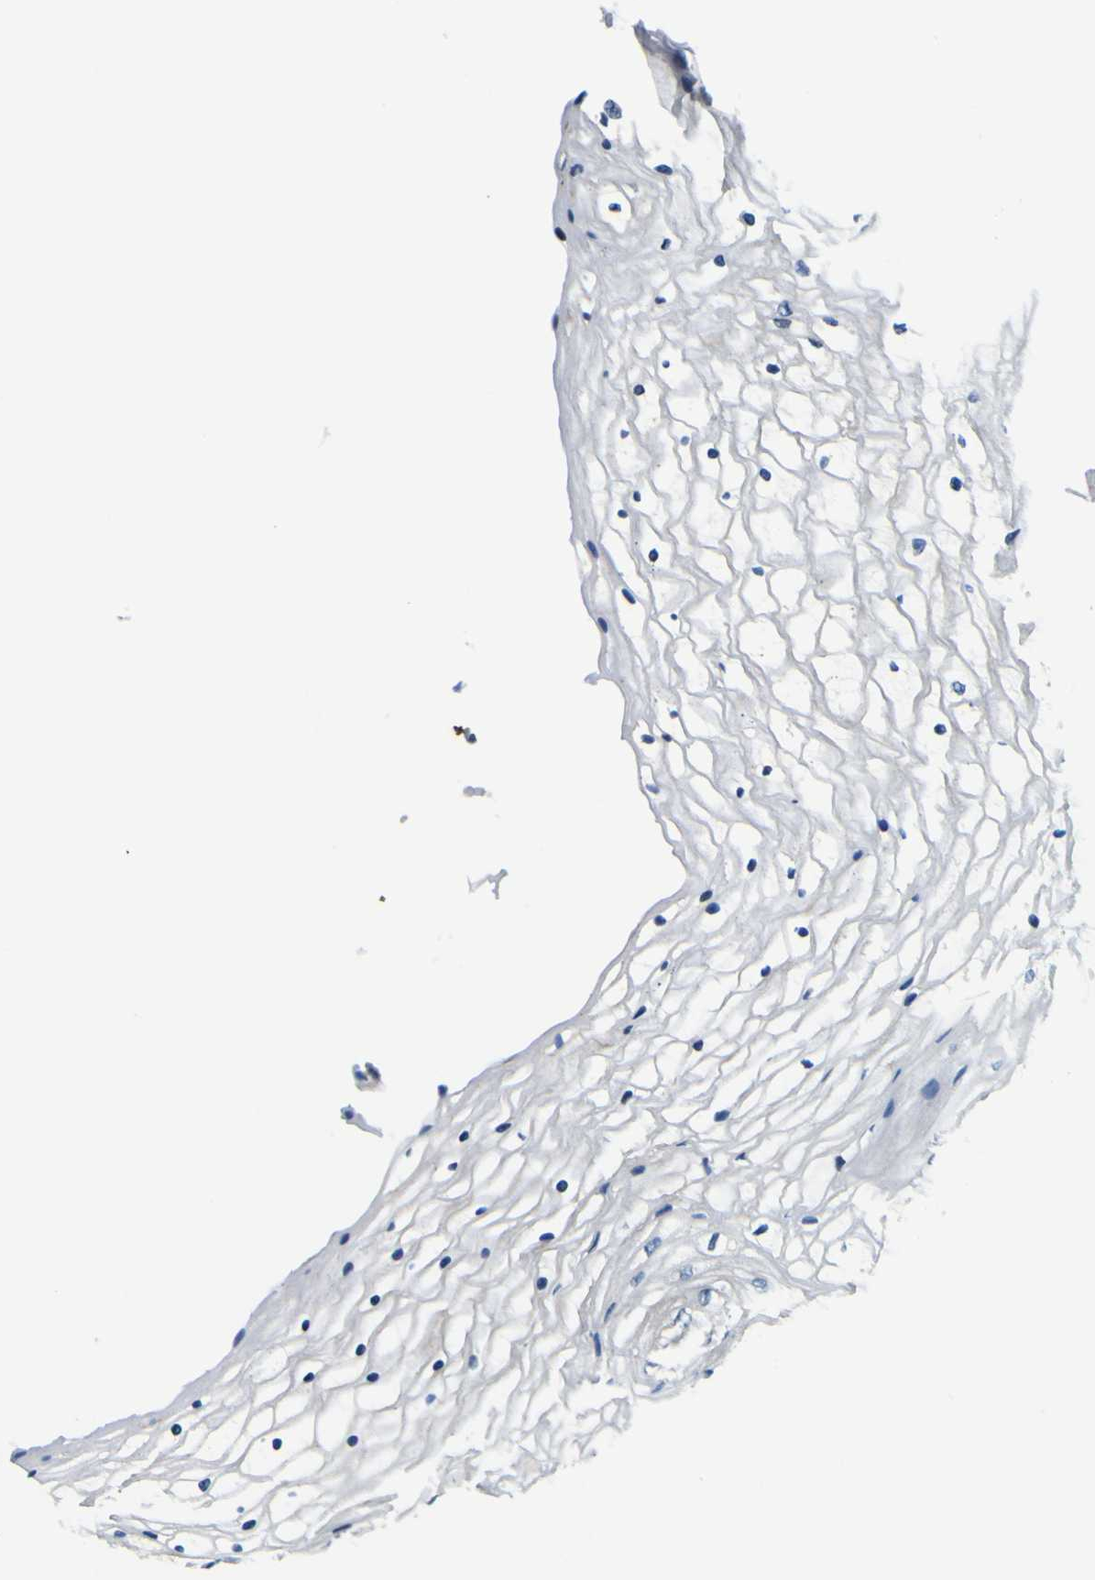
{"staining": {"intensity": "negative", "quantity": "none", "location": "none"}, "tissue": "vagina", "cell_type": "Squamous epithelial cells", "image_type": "normal", "snomed": [{"axis": "morphology", "description": "Normal tissue, NOS"}, {"axis": "topography", "description": "Vagina"}], "caption": "High power microscopy photomicrograph of an immunohistochemistry (IHC) image of normal vagina, revealing no significant expression in squamous epithelial cells.", "gene": "CLSTN1", "patient": {"sex": "female", "age": 34}}